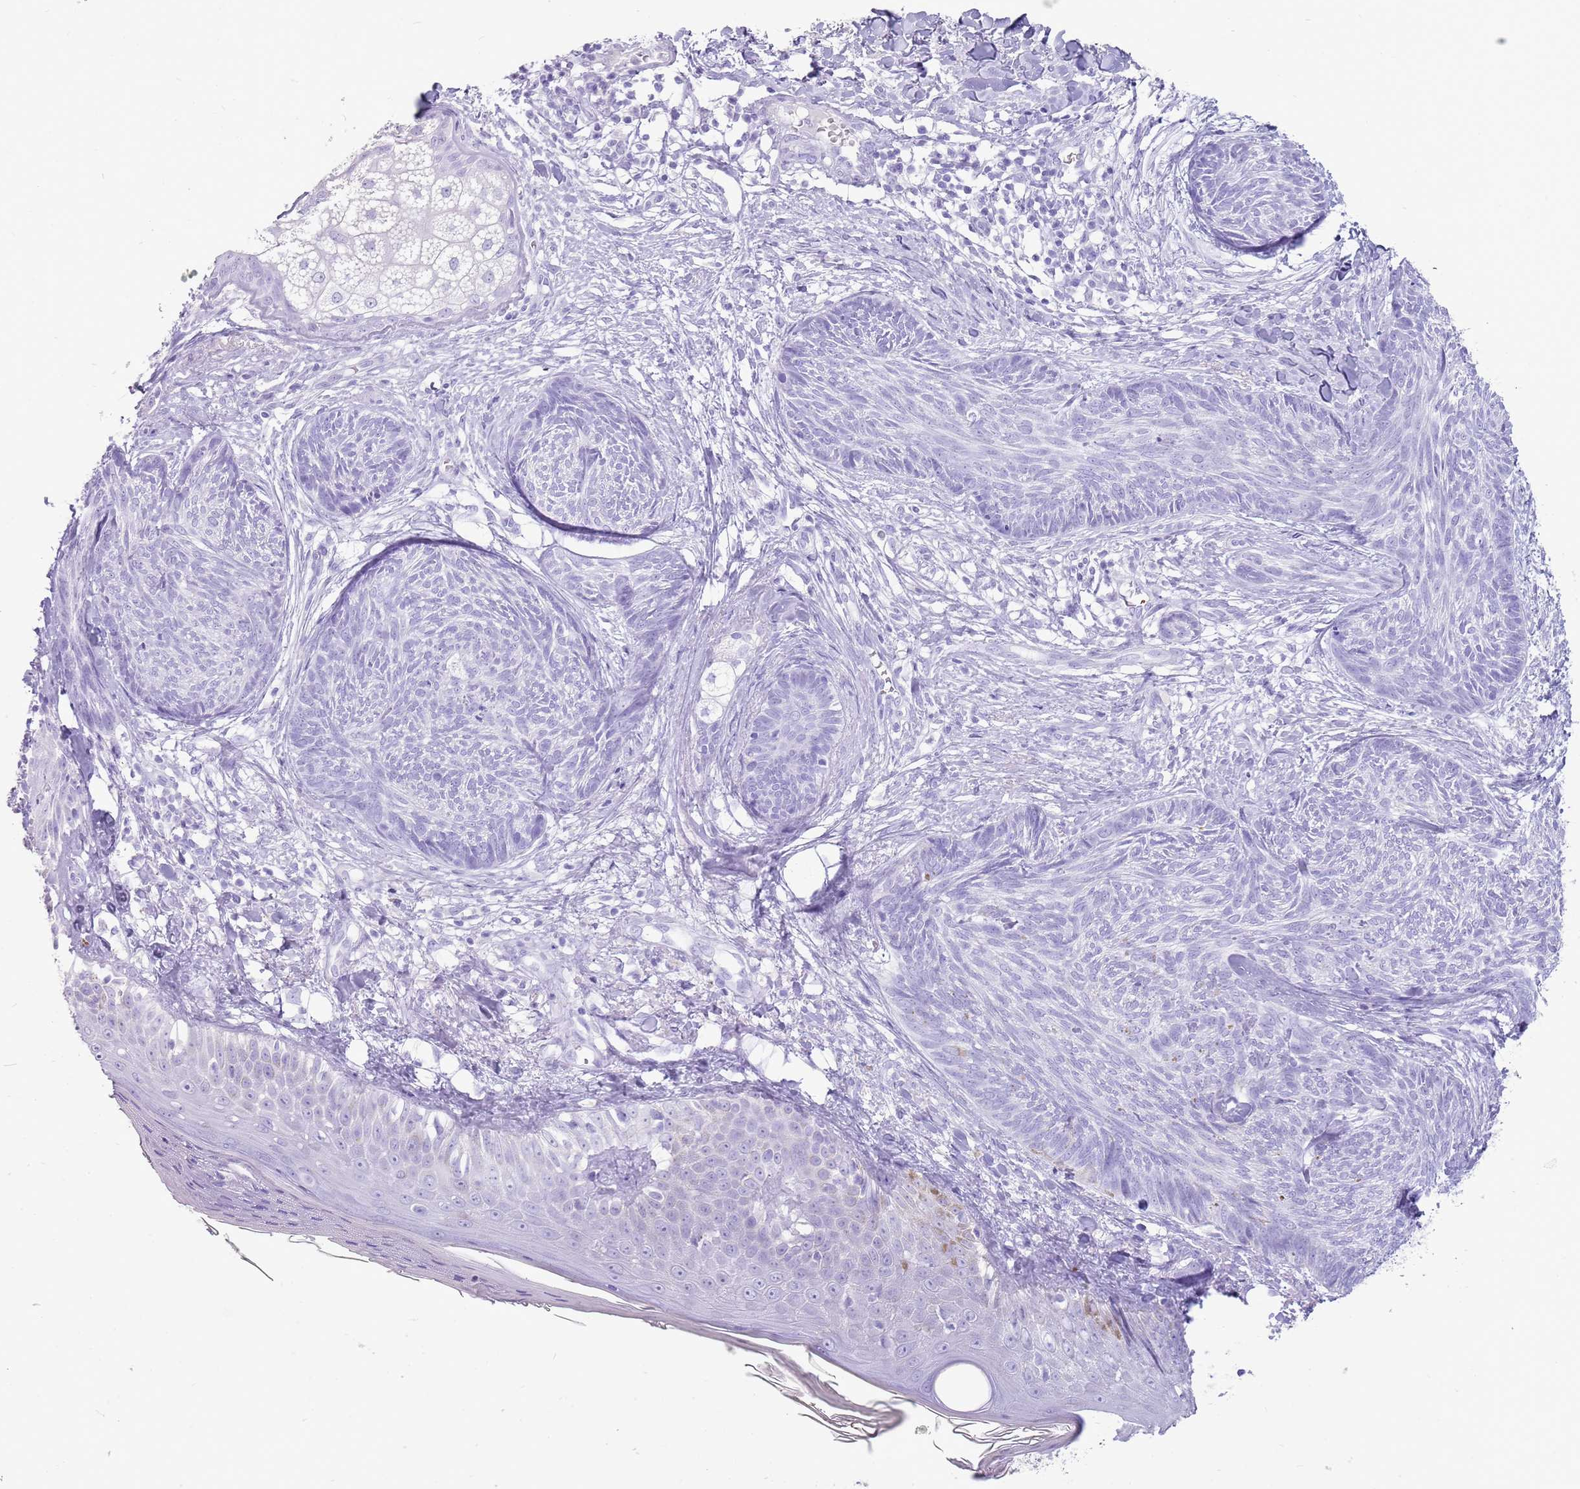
{"staining": {"intensity": "negative", "quantity": "none", "location": "none"}, "tissue": "skin cancer", "cell_type": "Tumor cells", "image_type": "cancer", "snomed": [{"axis": "morphology", "description": "Basal cell carcinoma"}, {"axis": "topography", "description": "Skin"}], "caption": "Protein analysis of skin cancer demonstrates no significant expression in tumor cells. Brightfield microscopy of immunohistochemistry (IHC) stained with DAB (3,3'-diaminobenzidine) (brown) and hematoxylin (blue), captured at high magnification.", "gene": "NBPF3", "patient": {"sex": "male", "age": 73}}